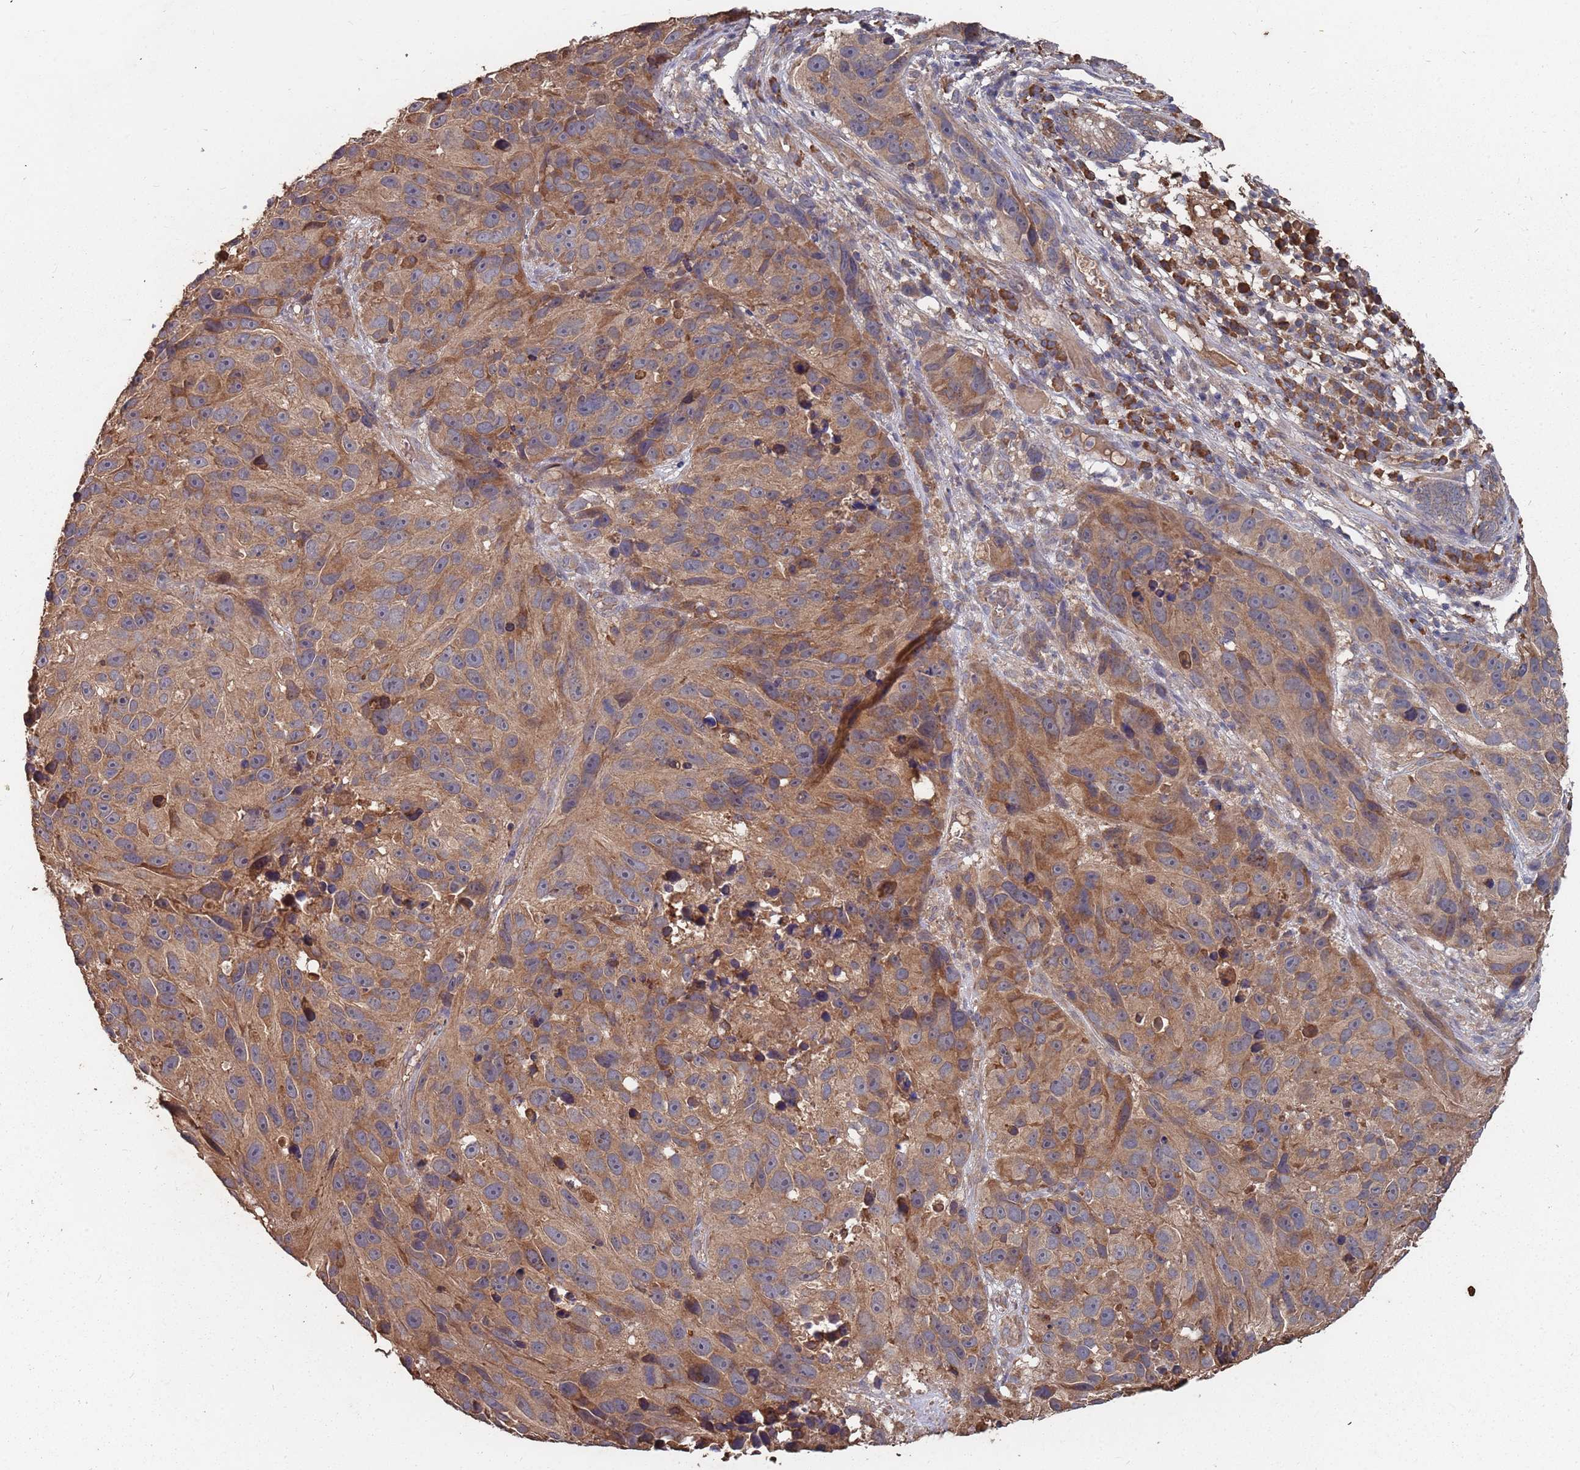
{"staining": {"intensity": "moderate", "quantity": ">75%", "location": "cytoplasmic/membranous"}, "tissue": "melanoma", "cell_type": "Tumor cells", "image_type": "cancer", "snomed": [{"axis": "morphology", "description": "Malignant melanoma, NOS"}, {"axis": "topography", "description": "Skin"}], "caption": "Protein positivity by immunohistochemistry shows moderate cytoplasmic/membranous positivity in about >75% of tumor cells in malignant melanoma. Immunohistochemistry stains the protein in brown and the nuclei are stained blue.", "gene": "ATG5", "patient": {"sex": "male", "age": 84}}